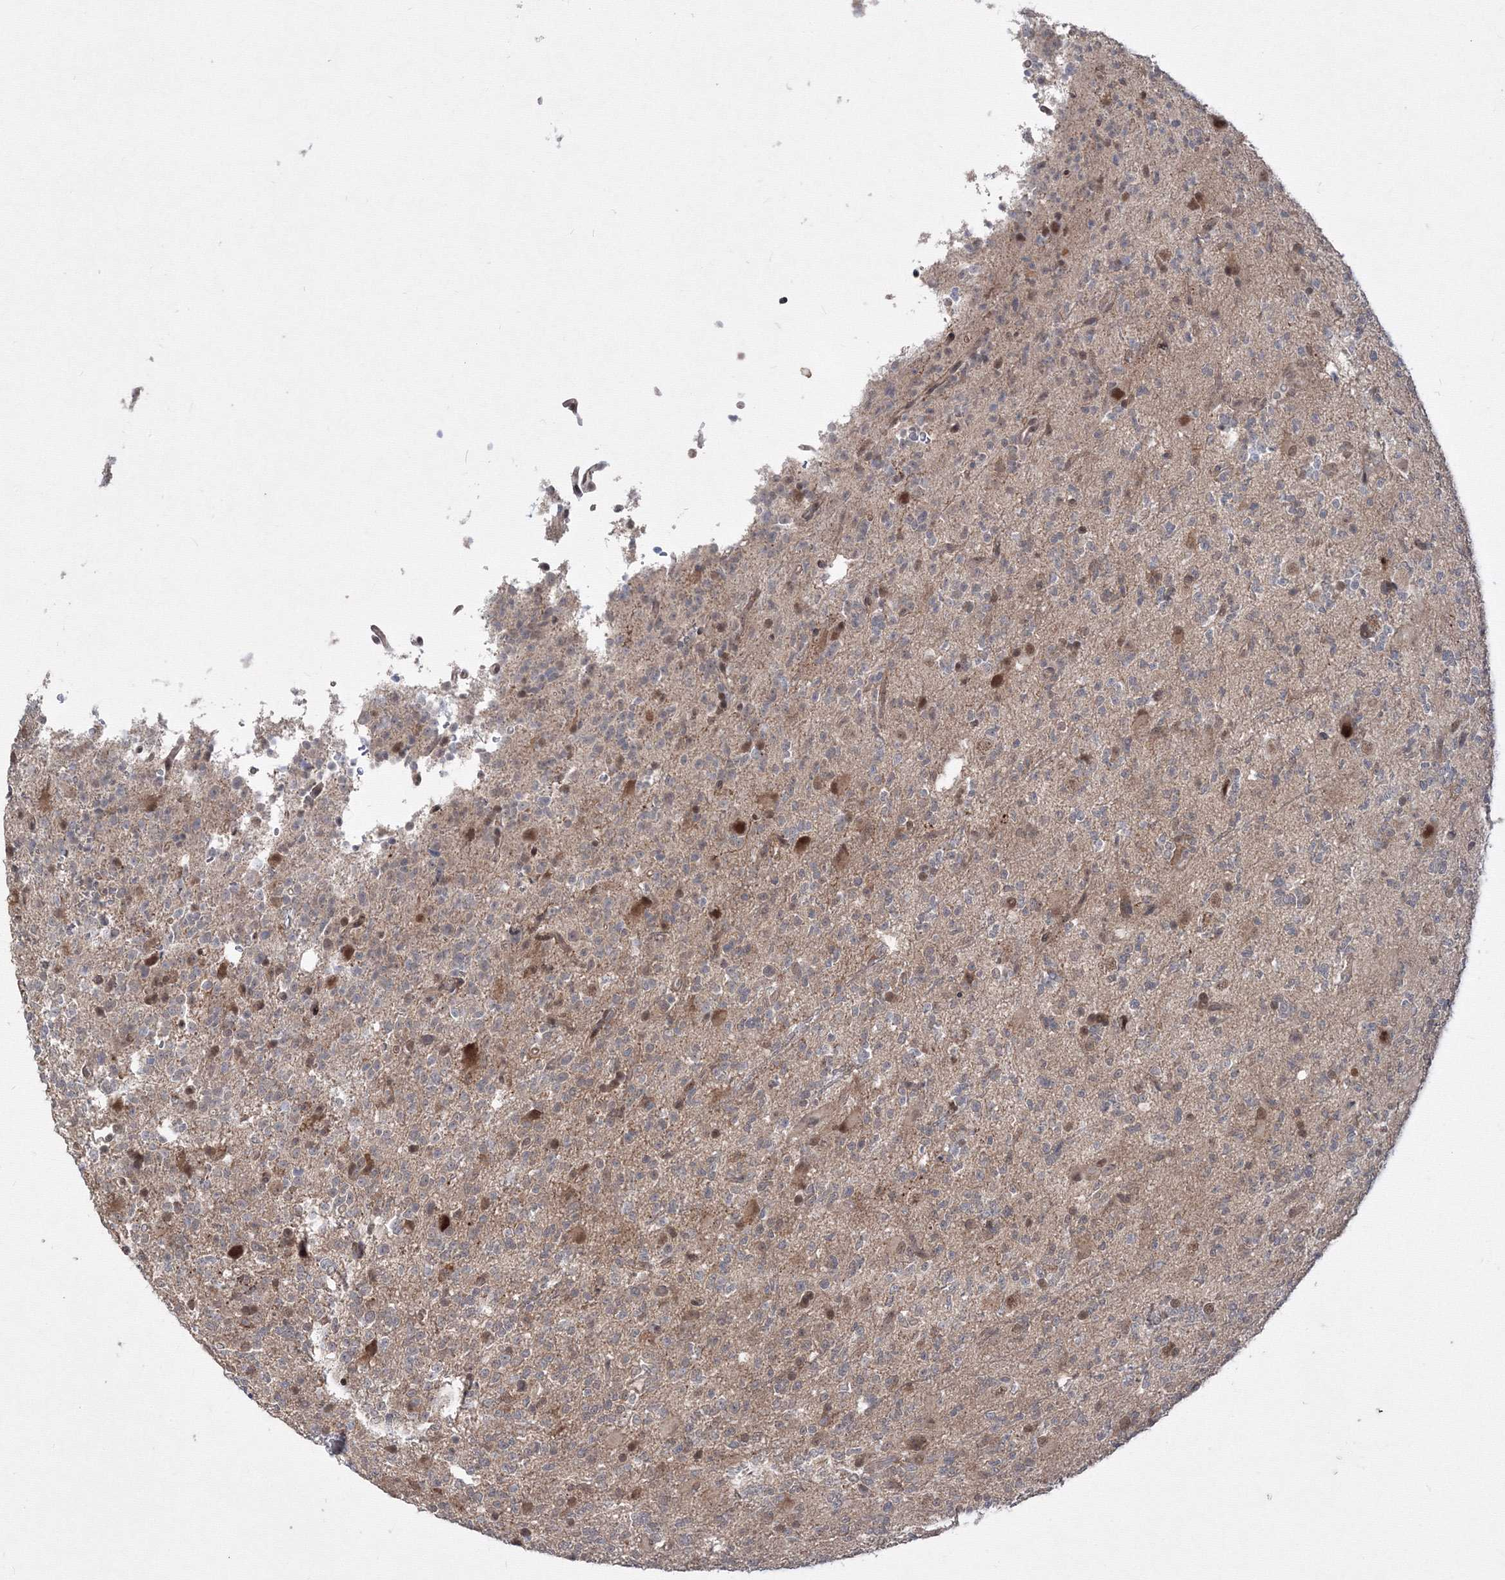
{"staining": {"intensity": "weak", "quantity": "<25%", "location": "nuclear"}, "tissue": "glioma", "cell_type": "Tumor cells", "image_type": "cancer", "snomed": [{"axis": "morphology", "description": "Glioma, malignant, High grade"}, {"axis": "topography", "description": "Brain"}], "caption": "There is no significant positivity in tumor cells of glioma.", "gene": "COPS4", "patient": {"sex": "female", "age": 62}}